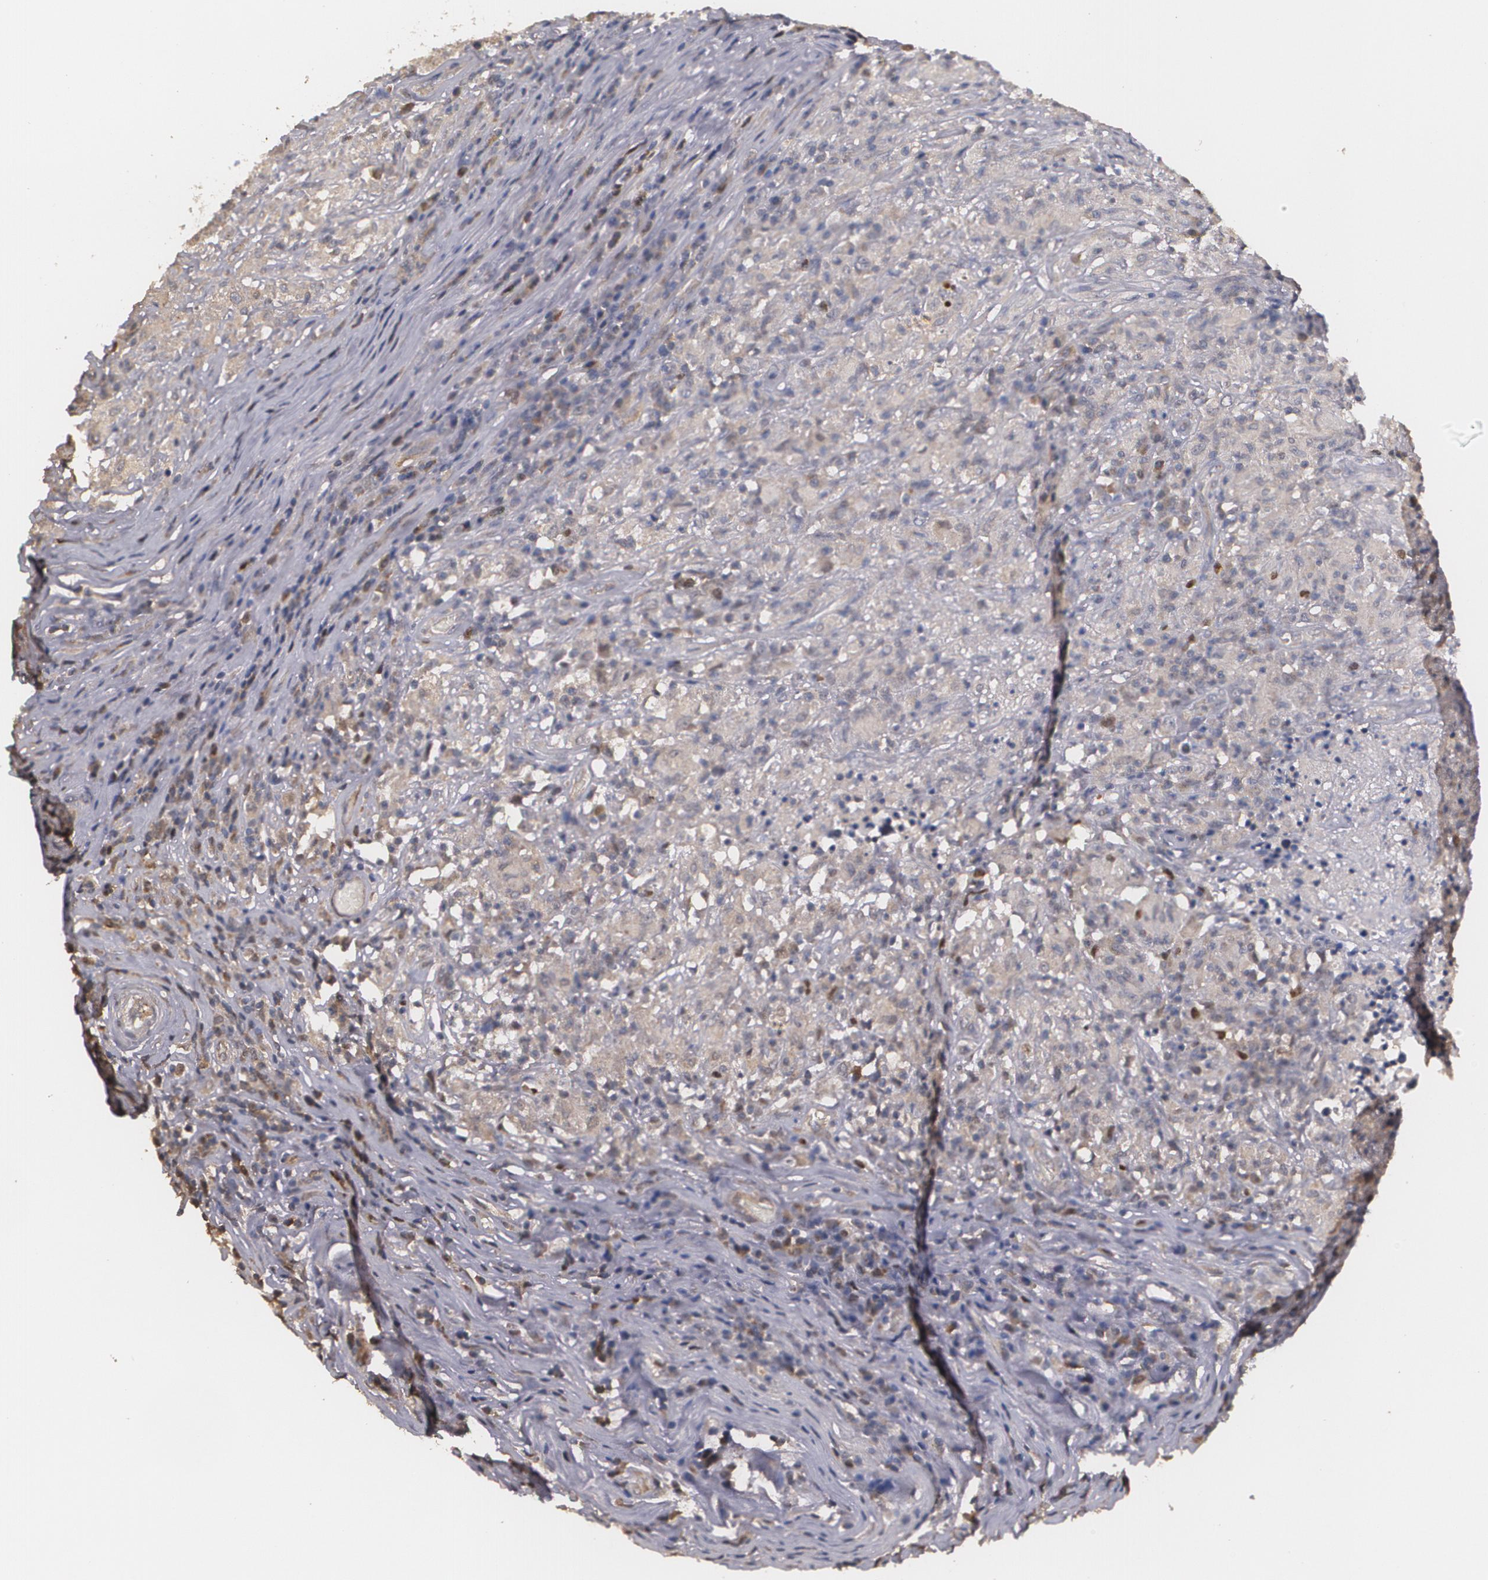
{"staining": {"intensity": "moderate", "quantity": "<25%", "location": "nuclear"}, "tissue": "testis cancer", "cell_type": "Tumor cells", "image_type": "cancer", "snomed": [{"axis": "morphology", "description": "Seminoma, NOS"}, {"axis": "topography", "description": "Testis"}], "caption": "IHC image of neoplastic tissue: human testis cancer stained using immunohistochemistry (IHC) exhibits low levels of moderate protein expression localized specifically in the nuclear of tumor cells, appearing as a nuclear brown color.", "gene": "BRCA1", "patient": {"sex": "male", "age": 34}}